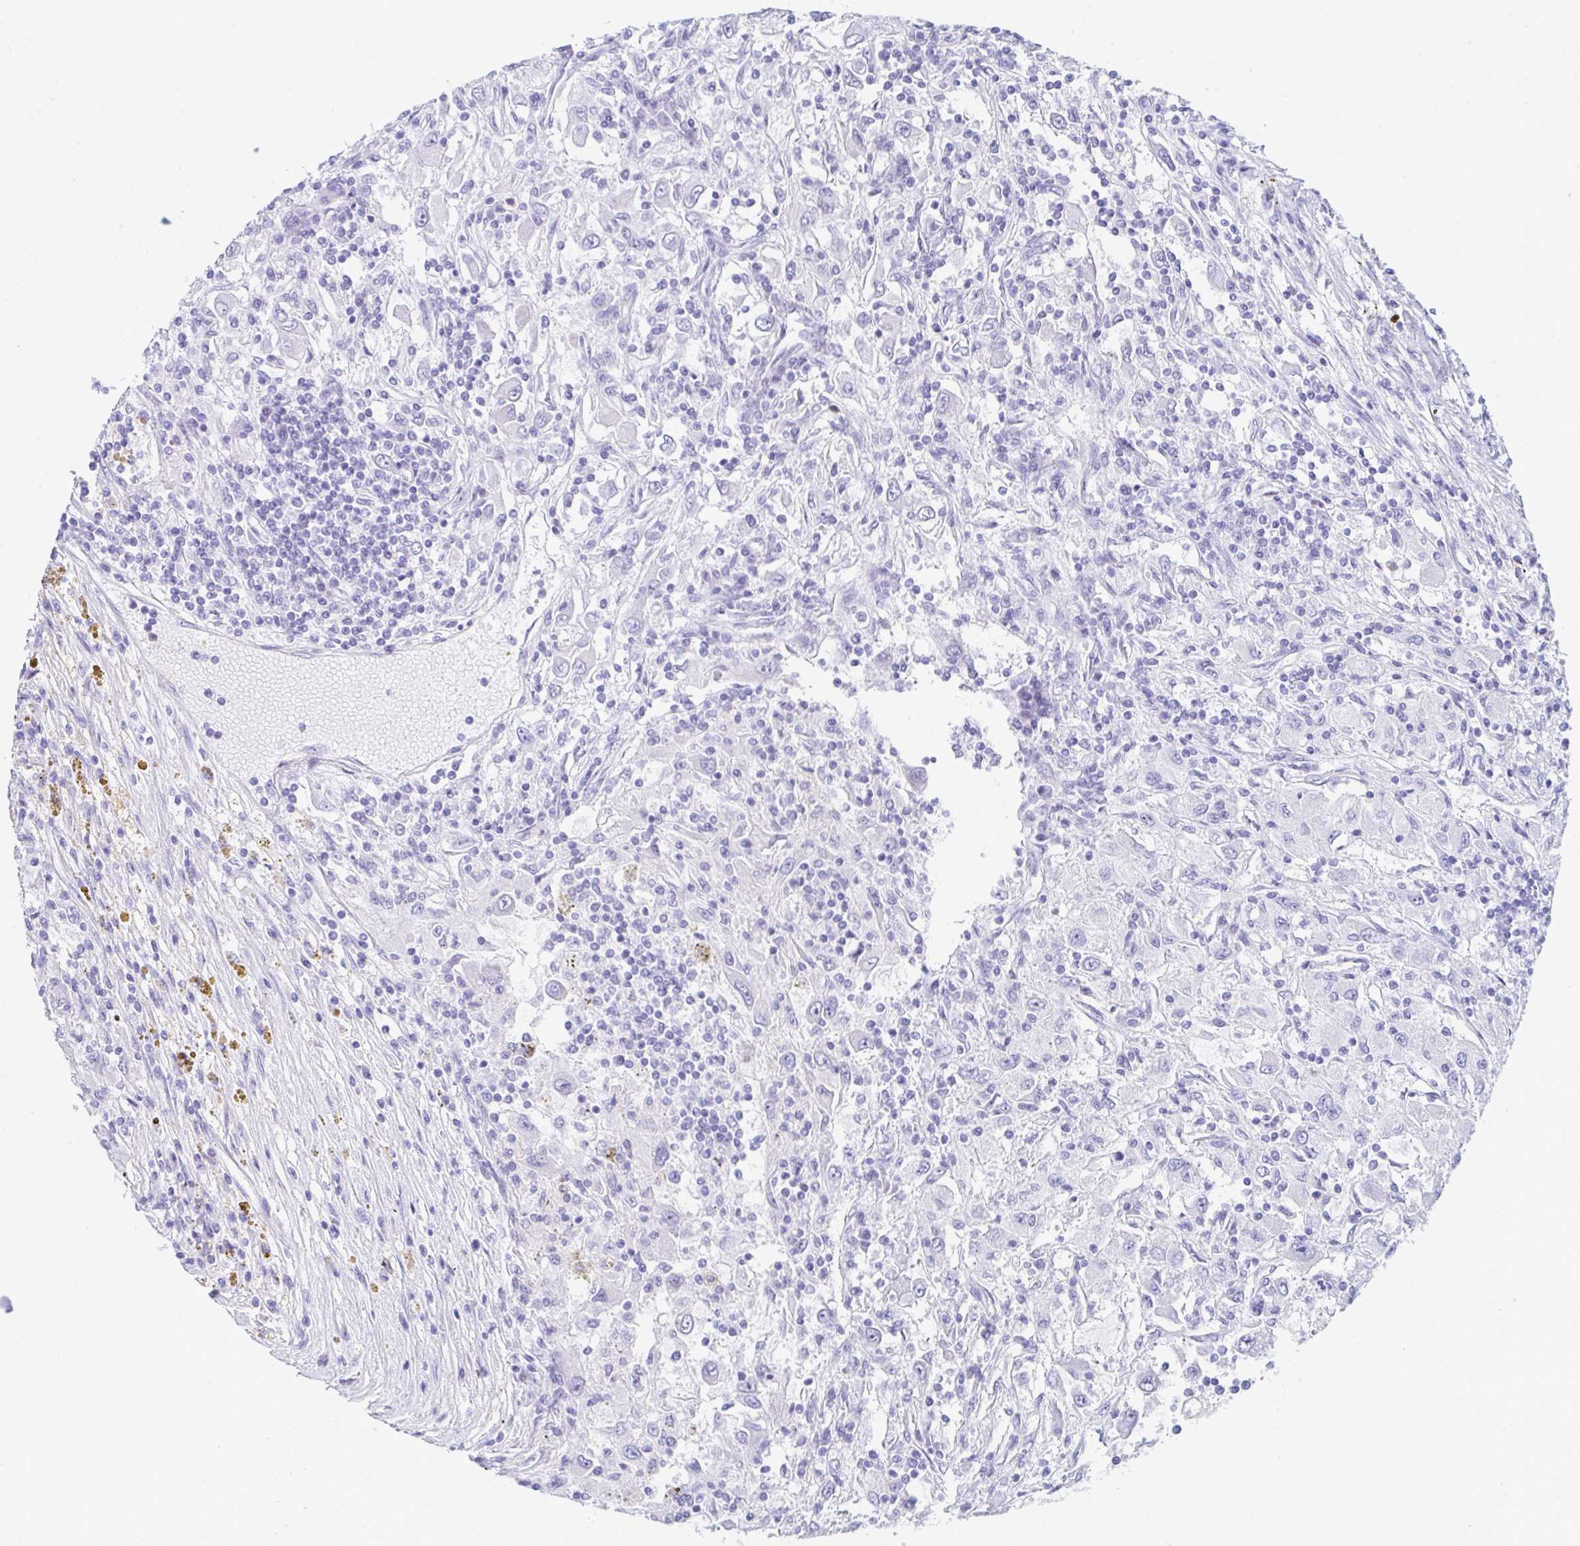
{"staining": {"intensity": "negative", "quantity": "none", "location": "none"}, "tissue": "renal cancer", "cell_type": "Tumor cells", "image_type": "cancer", "snomed": [{"axis": "morphology", "description": "Adenocarcinoma, NOS"}, {"axis": "topography", "description": "Kidney"}], "caption": "Tumor cells show no significant positivity in adenocarcinoma (renal).", "gene": "CEP170B", "patient": {"sex": "female", "age": 67}}